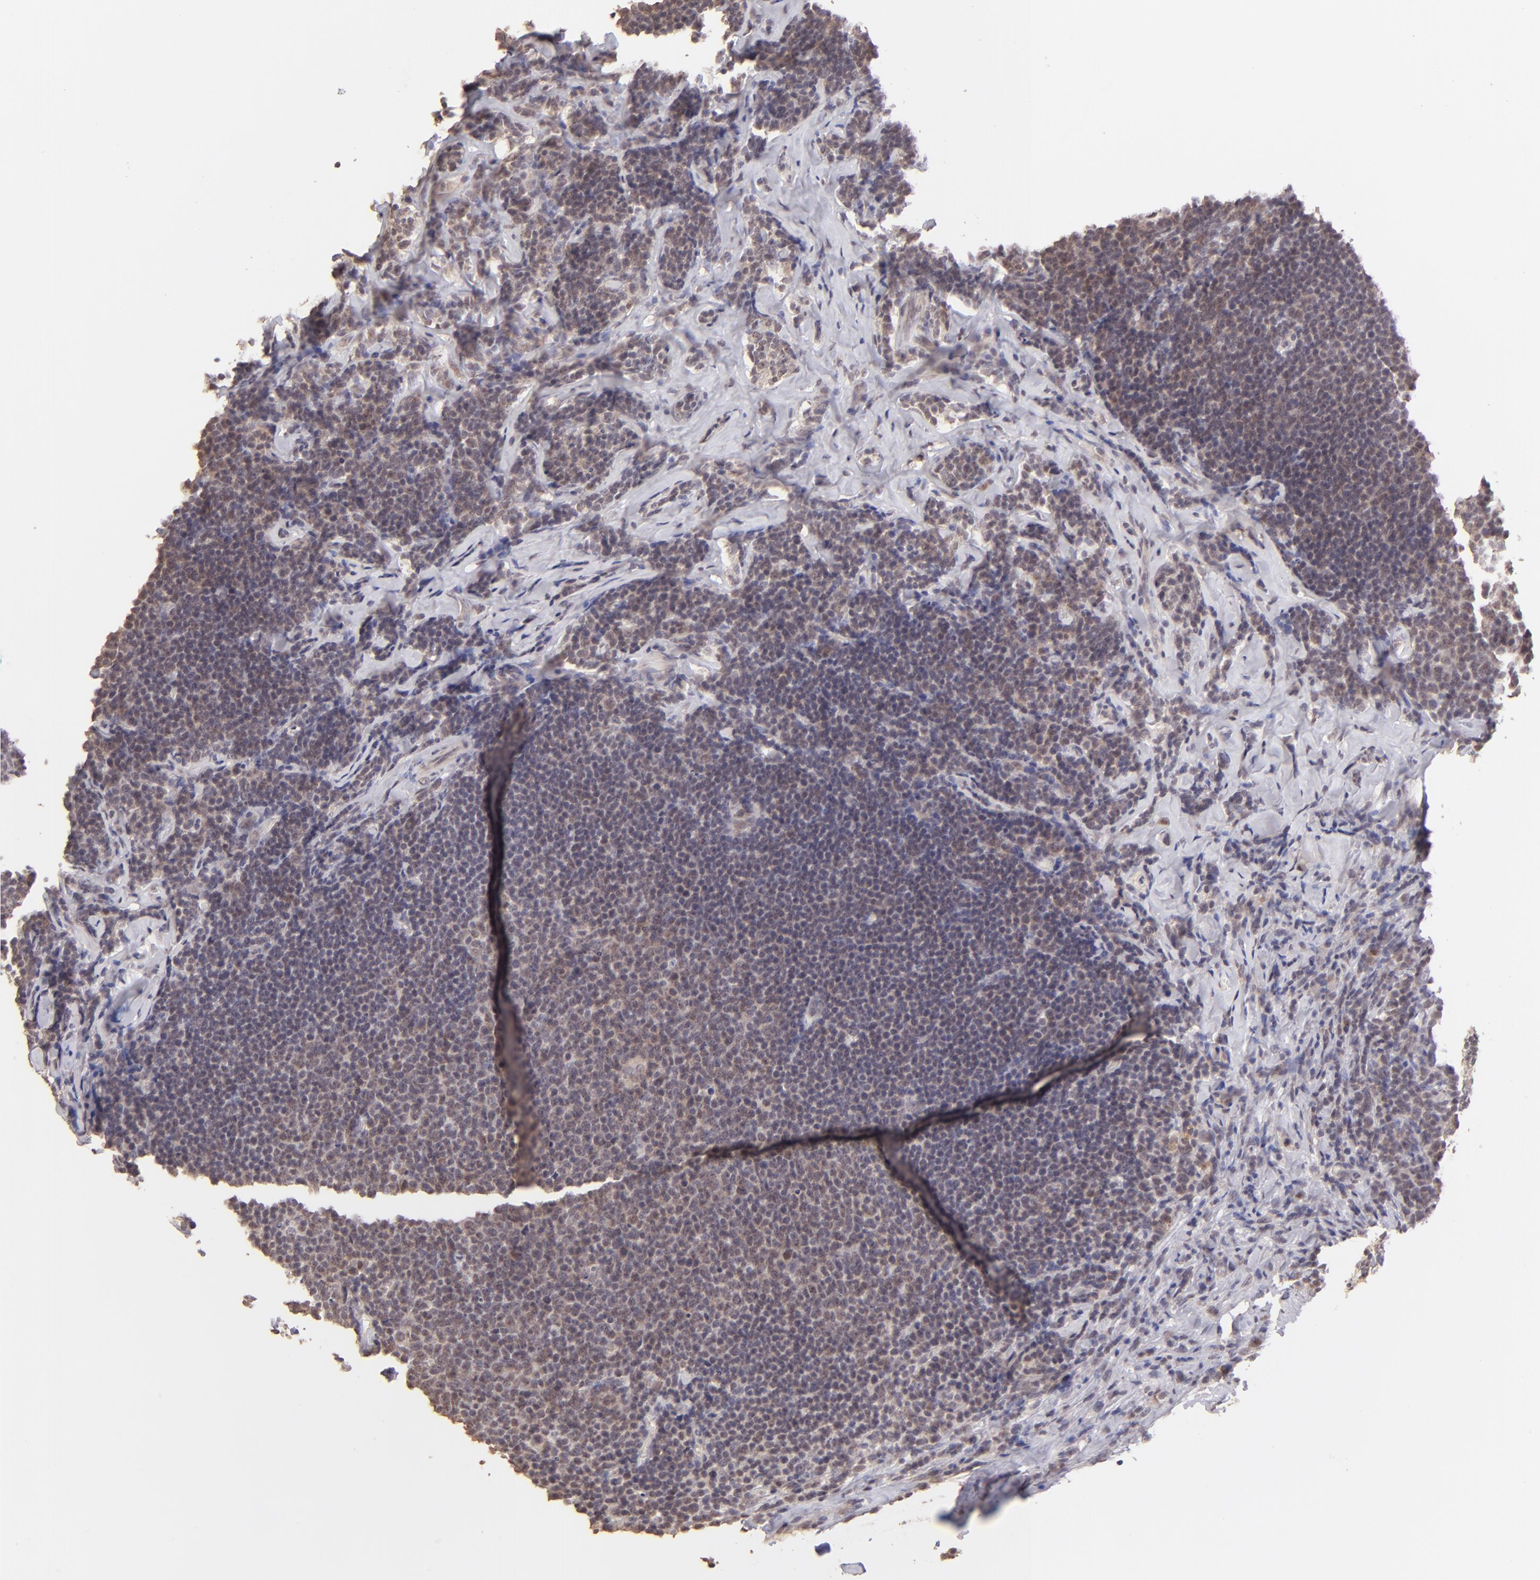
{"staining": {"intensity": "weak", "quantity": "25%-75%", "location": "cytoplasmic/membranous,nuclear"}, "tissue": "lymphoma", "cell_type": "Tumor cells", "image_type": "cancer", "snomed": [{"axis": "morphology", "description": "Malignant lymphoma, non-Hodgkin's type, Low grade"}, {"axis": "topography", "description": "Lymph node"}], "caption": "Weak cytoplasmic/membranous and nuclear protein positivity is seen in about 25%-75% of tumor cells in lymphoma. (IHC, brightfield microscopy, high magnification).", "gene": "CLDN1", "patient": {"sex": "male", "age": 74}}